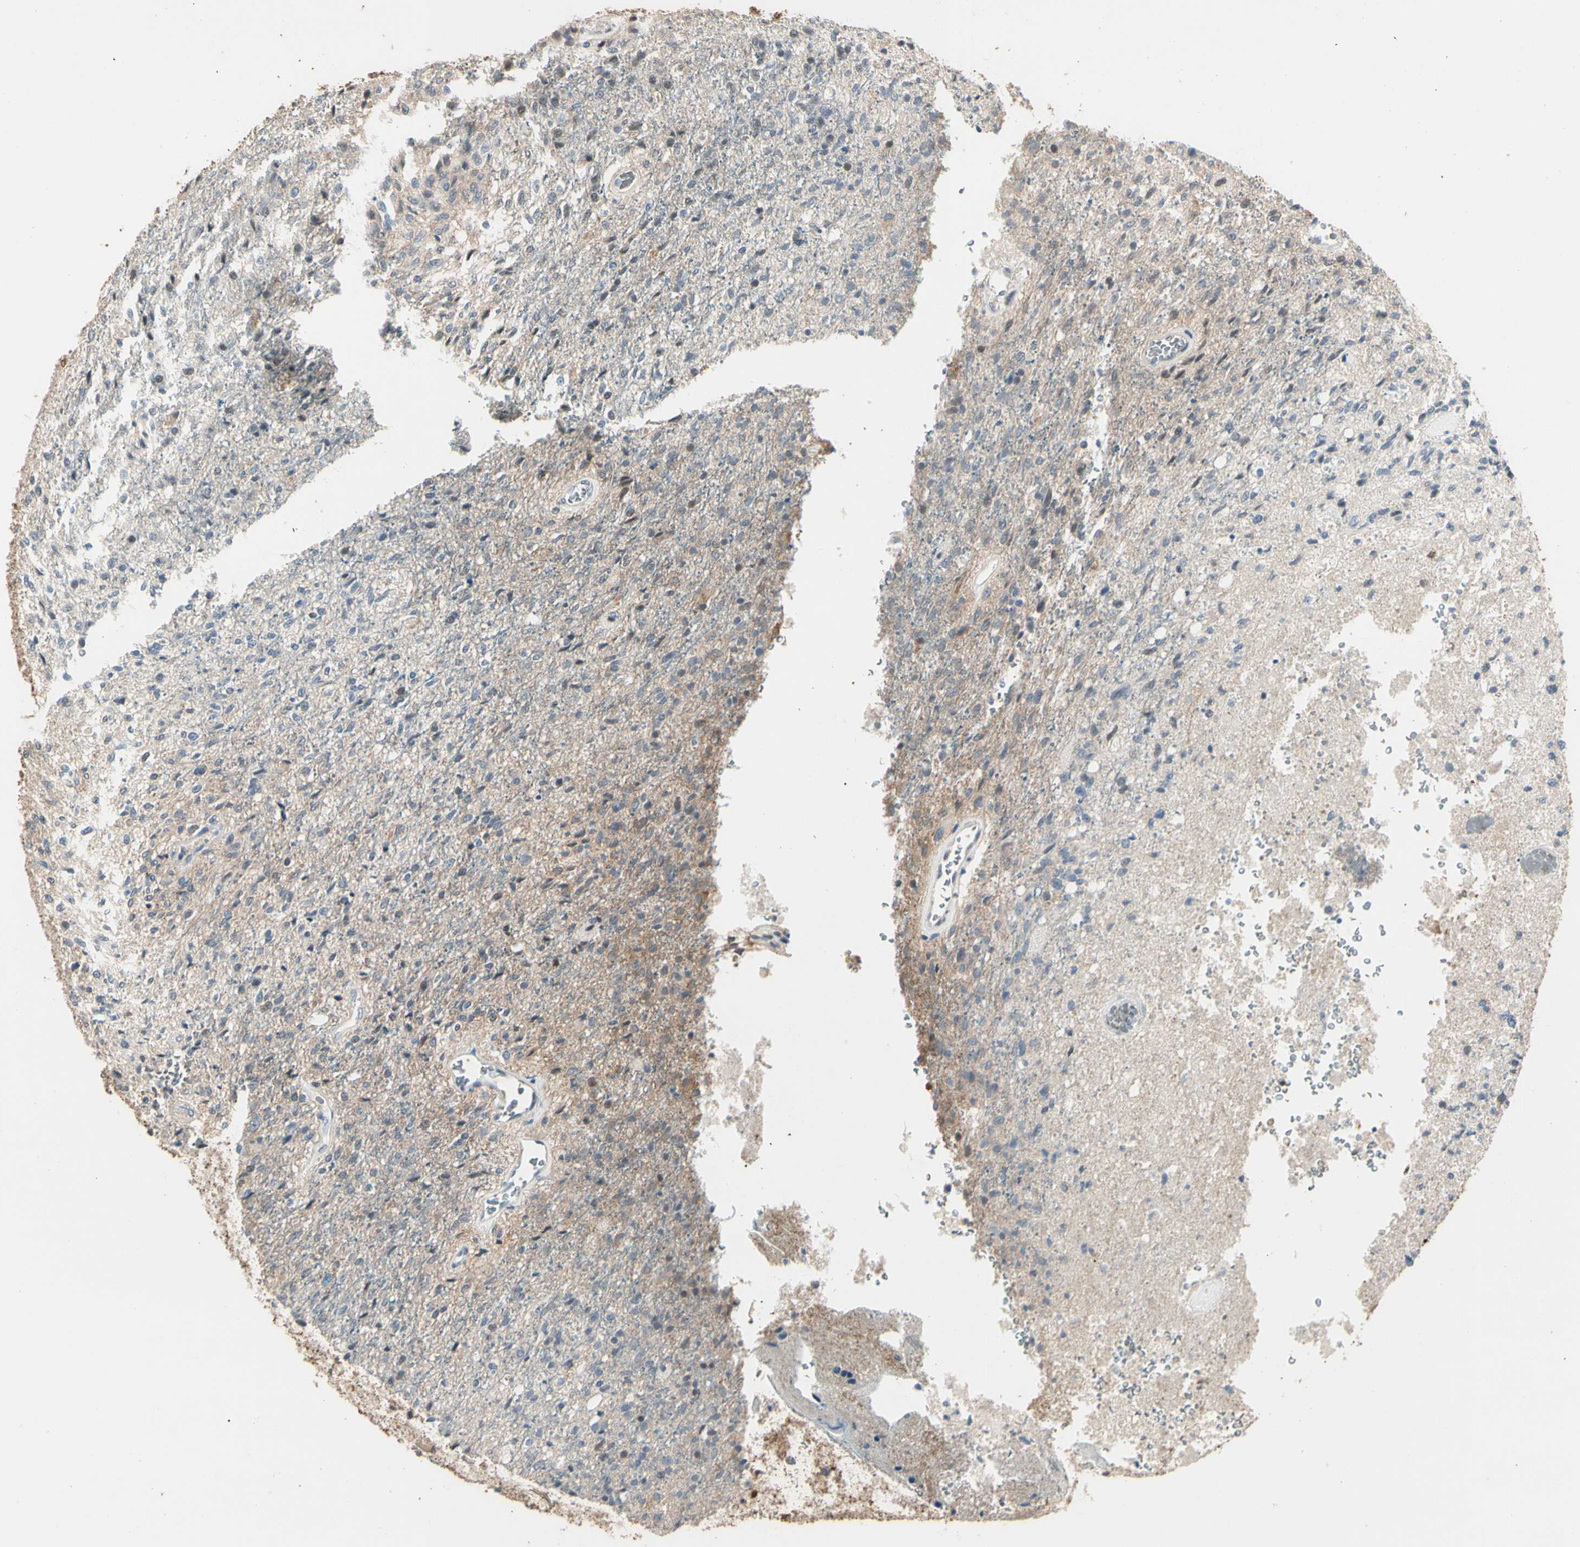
{"staining": {"intensity": "negative", "quantity": "none", "location": "none"}, "tissue": "glioma", "cell_type": "Tumor cells", "image_type": "cancer", "snomed": [{"axis": "morphology", "description": "Normal tissue, NOS"}, {"axis": "morphology", "description": "Glioma, malignant, High grade"}, {"axis": "topography", "description": "Cerebral cortex"}], "caption": "Histopathology image shows no significant protein expression in tumor cells of malignant high-grade glioma.", "gene": "GREM1", "patient": {"sex": "male", "age": 77}}